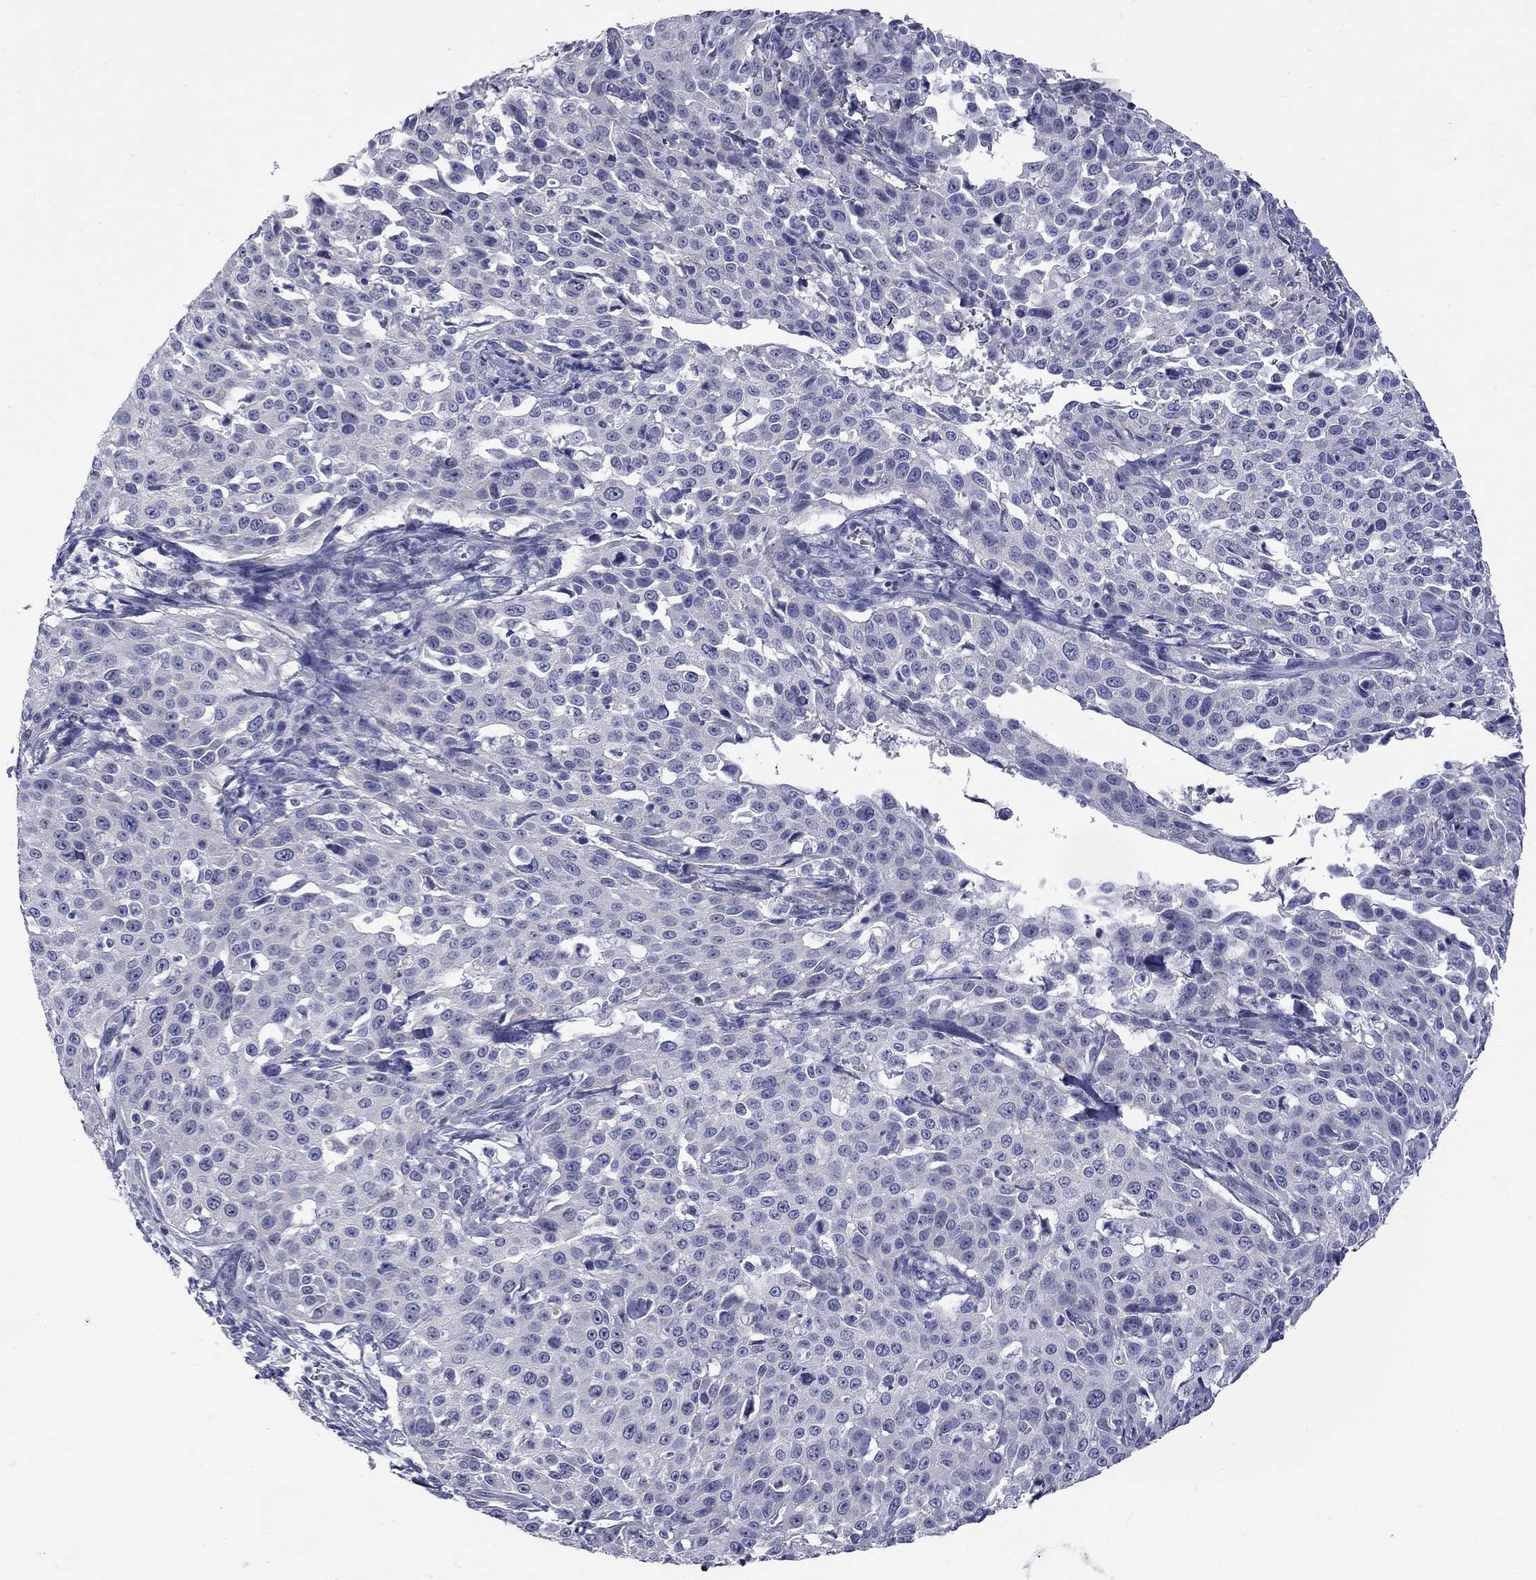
{"staining": {"intensity": "negative", "quantity": "none", "location": "none"}, "tissue": "cervical cancer", "cell_type": "Tumor cells", "image_type": "cancer", "snomed": [{"axis": "morphology", "description": "Squamous cell carcinoma, NOS"}, {"axis": "topography", "description": "Cervix"}], "caption": "A photomicrograph of cervical cancer (squamous cell carcinoma) stained for a protein shows no brown staining in tumor cells.", "gene": "ABCB4", "patient": {"sex": "female", "age": 26}}